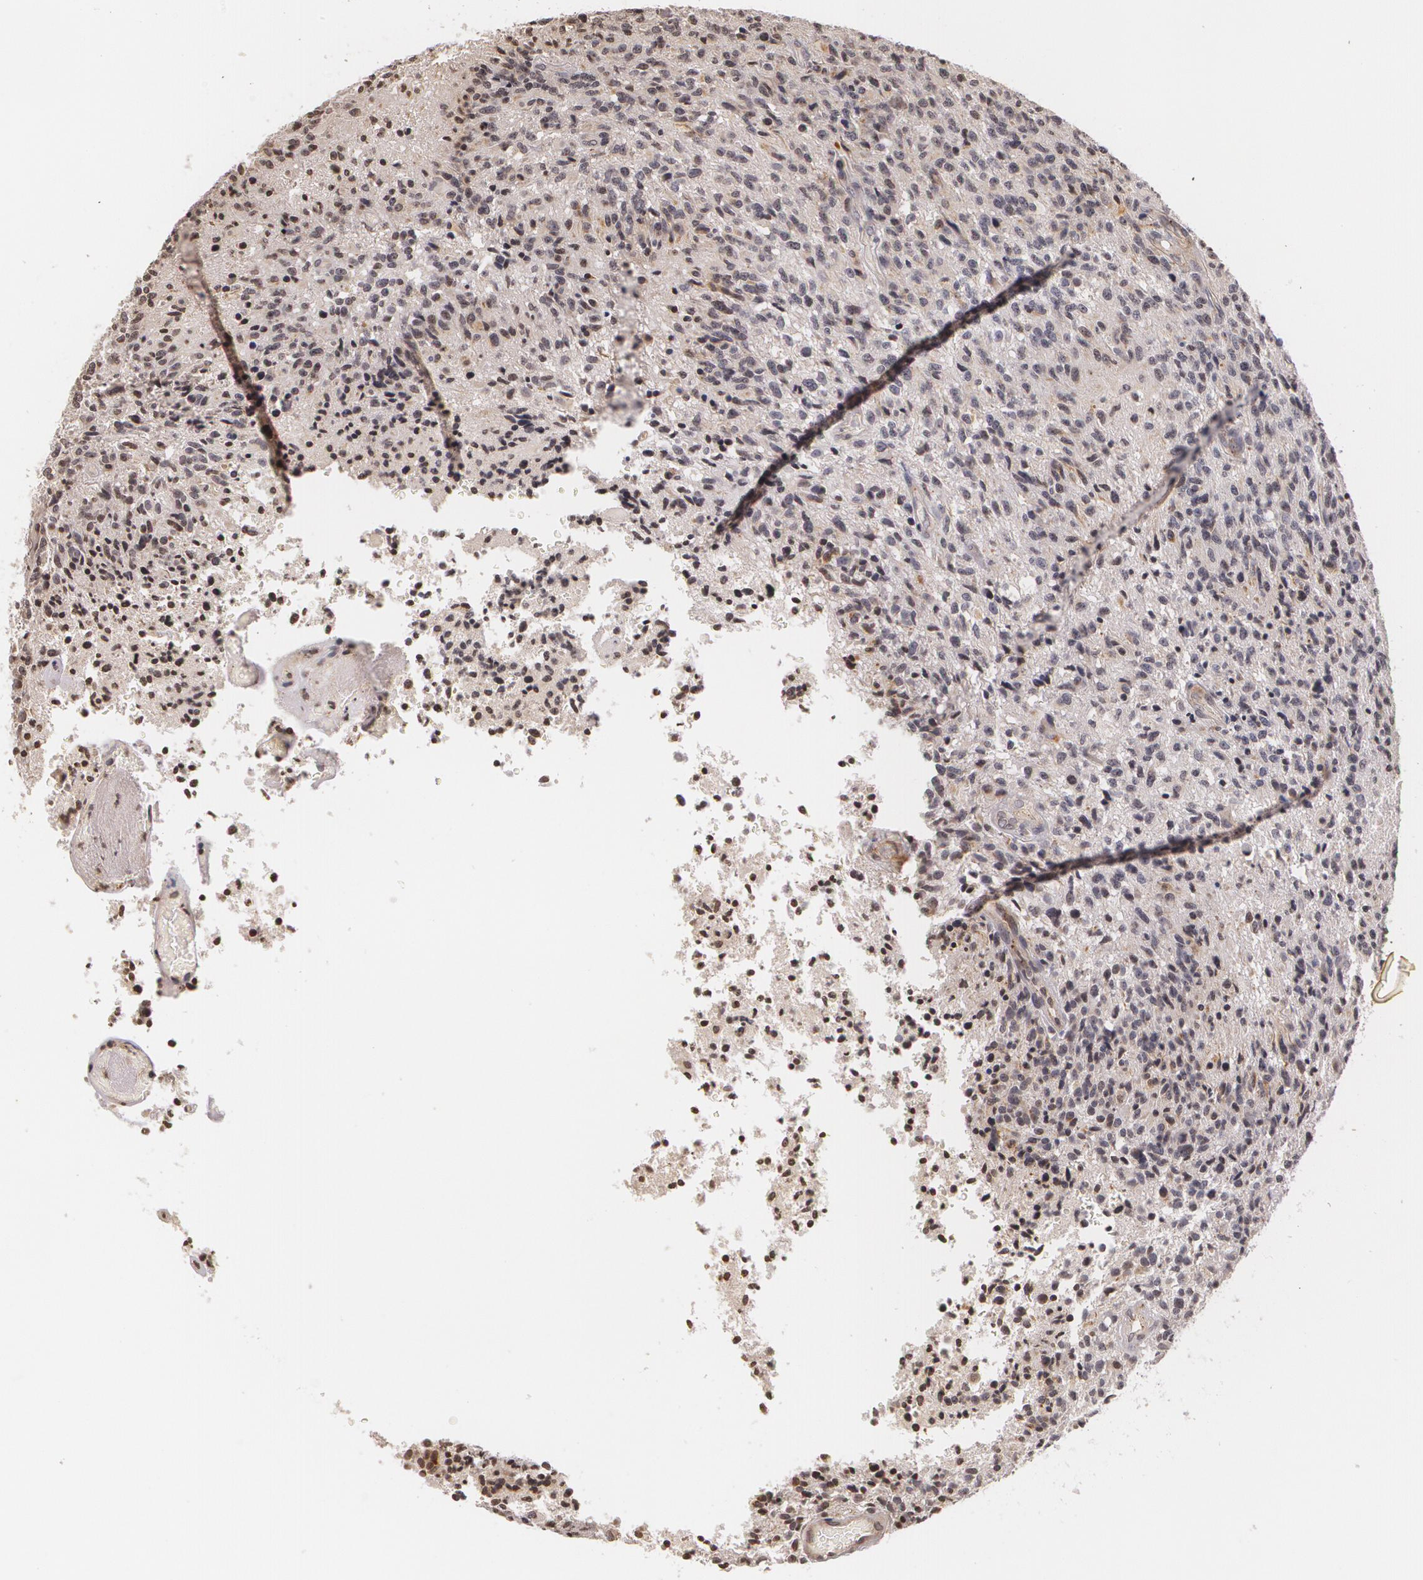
{"staining": {"intensity": "negative", "quantity": "none", "location": "none"}, "tissue": "glioma", "cell_type": "Tumor cells", "image_type": "cancer", "snomed": [{"axis": "morphology", "description": "Glioma, malignant, High grade"}, {"axis": "topography", "description": "Brain"}], "caption": "Human malignant glioma (high-grade) stained for a protein using immunohistochemistry shows no expression in tumor cells.", "gene": "VAV3", "patient": {"sex": "male", "age": 36}}